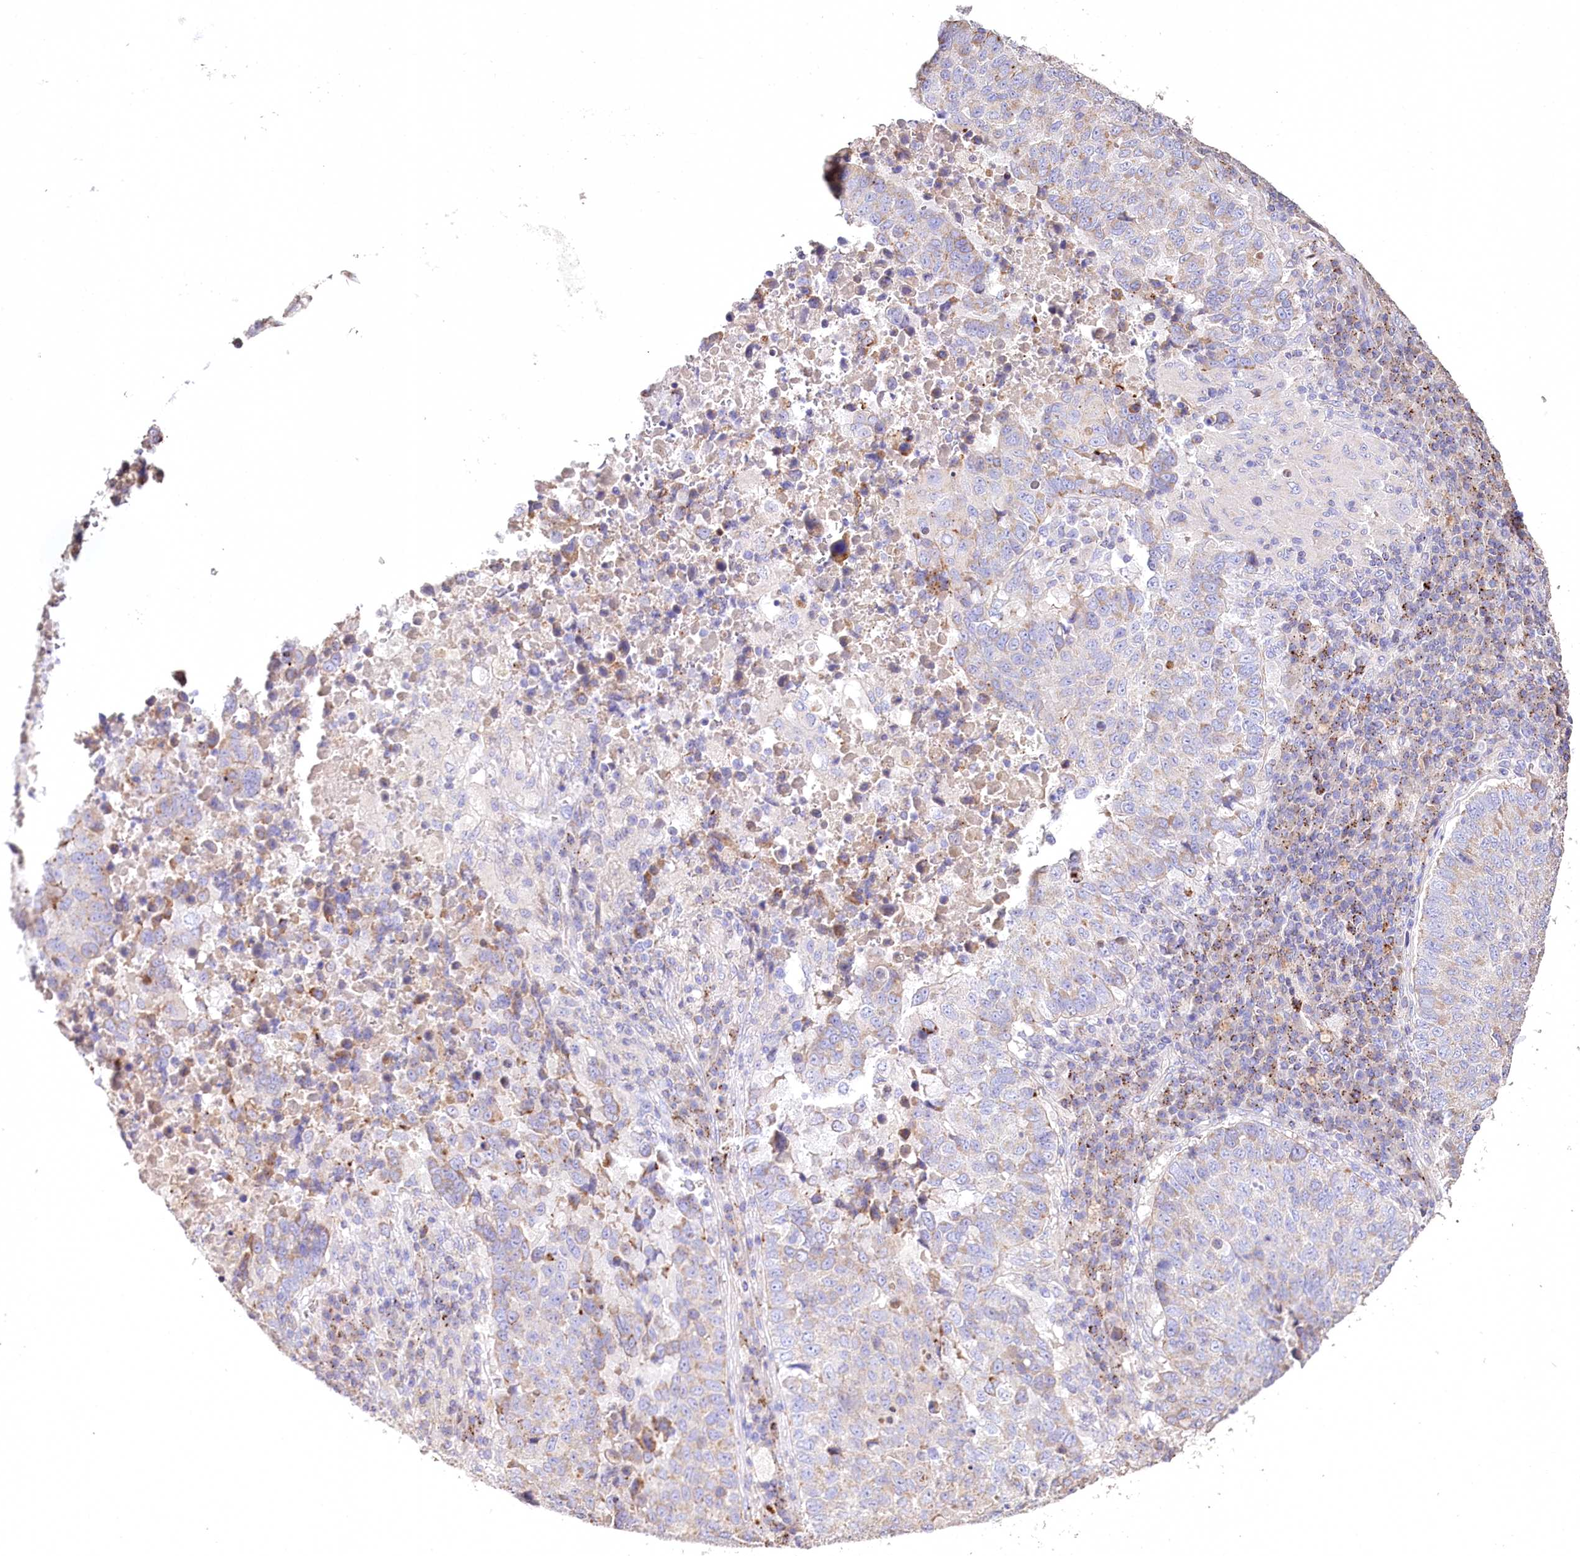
{"staining": {"intensity": "weak", "quantity": "<25%", "location": "cytoplasmic/membranous"}, "tissue": "lung cancer", "cell_type": "Tumor cells", "image_type": "cancer", "snomed": [{"axis": "morphology", "description": "Squamous cell carcinoma, NOS"}, {"axis": "topography", "description": "Lung"}], "caption": "Human lung cancer stained for a protein using immunohistochemistry demonstrates no positivity in tumor cells.", "gene": "PTER", "patient": {"sex": "male", "age": 73}}